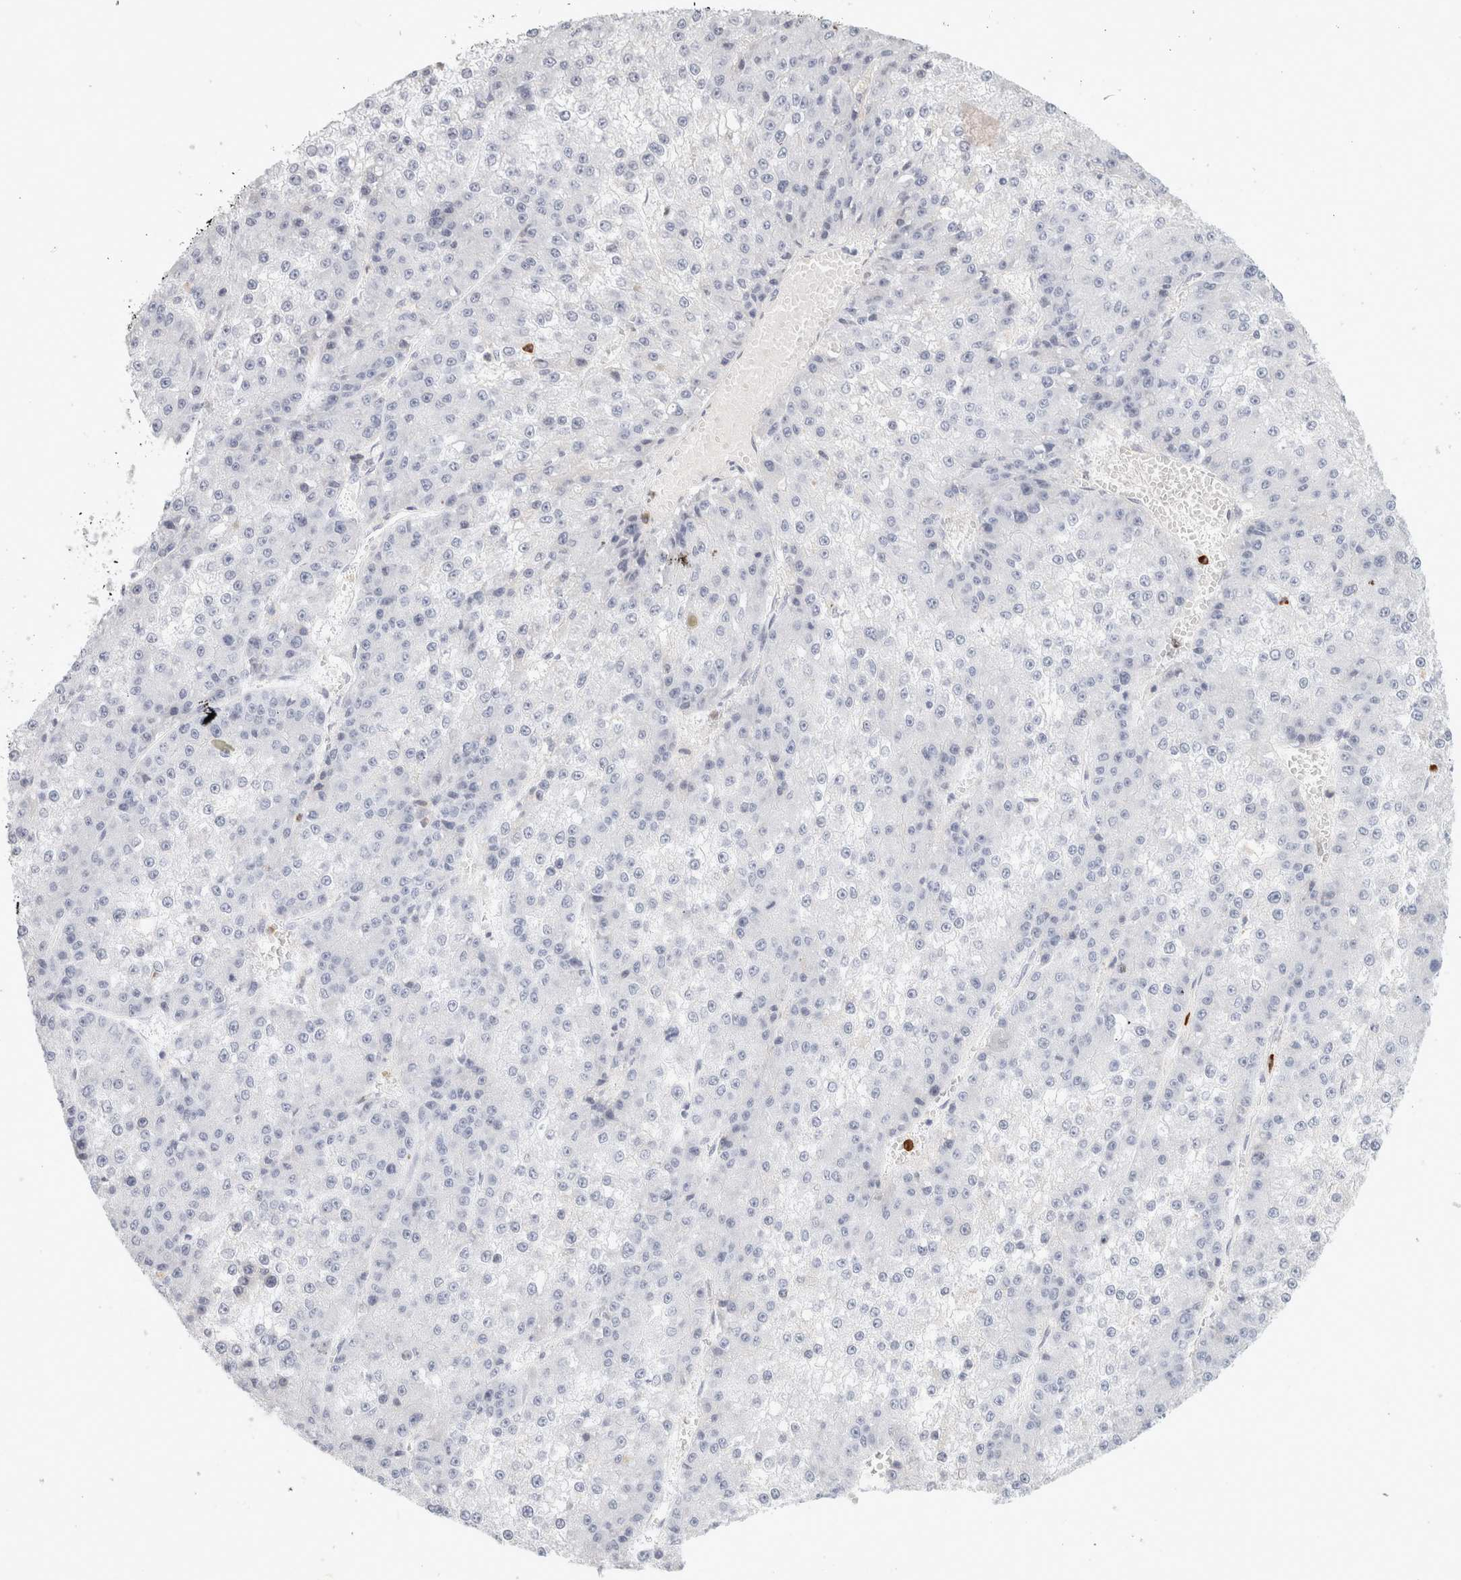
{"staining": {"intensity": "negative", "quantity": "none", "location": "none"}, "tissue": "liver cancer", "cell_type": "Tumor cells", "image_type": "cancer", "snomed": [{"axis": "morphology", "description": "Carcinoma, Hepatocellular, NOS"}, {"axis": "topography", "description": "Liver"}], "caption": "Liver cancer (hepatocellular carcinoma) was stained to show a protein in brown. There is no significant staining in tumor cells. The staining is performed using DAB brown chromogen with nuclei counter-stained in using hematoxylin.", "gene": "FGL2", "patient": {"sex": "female", "age": 73}}